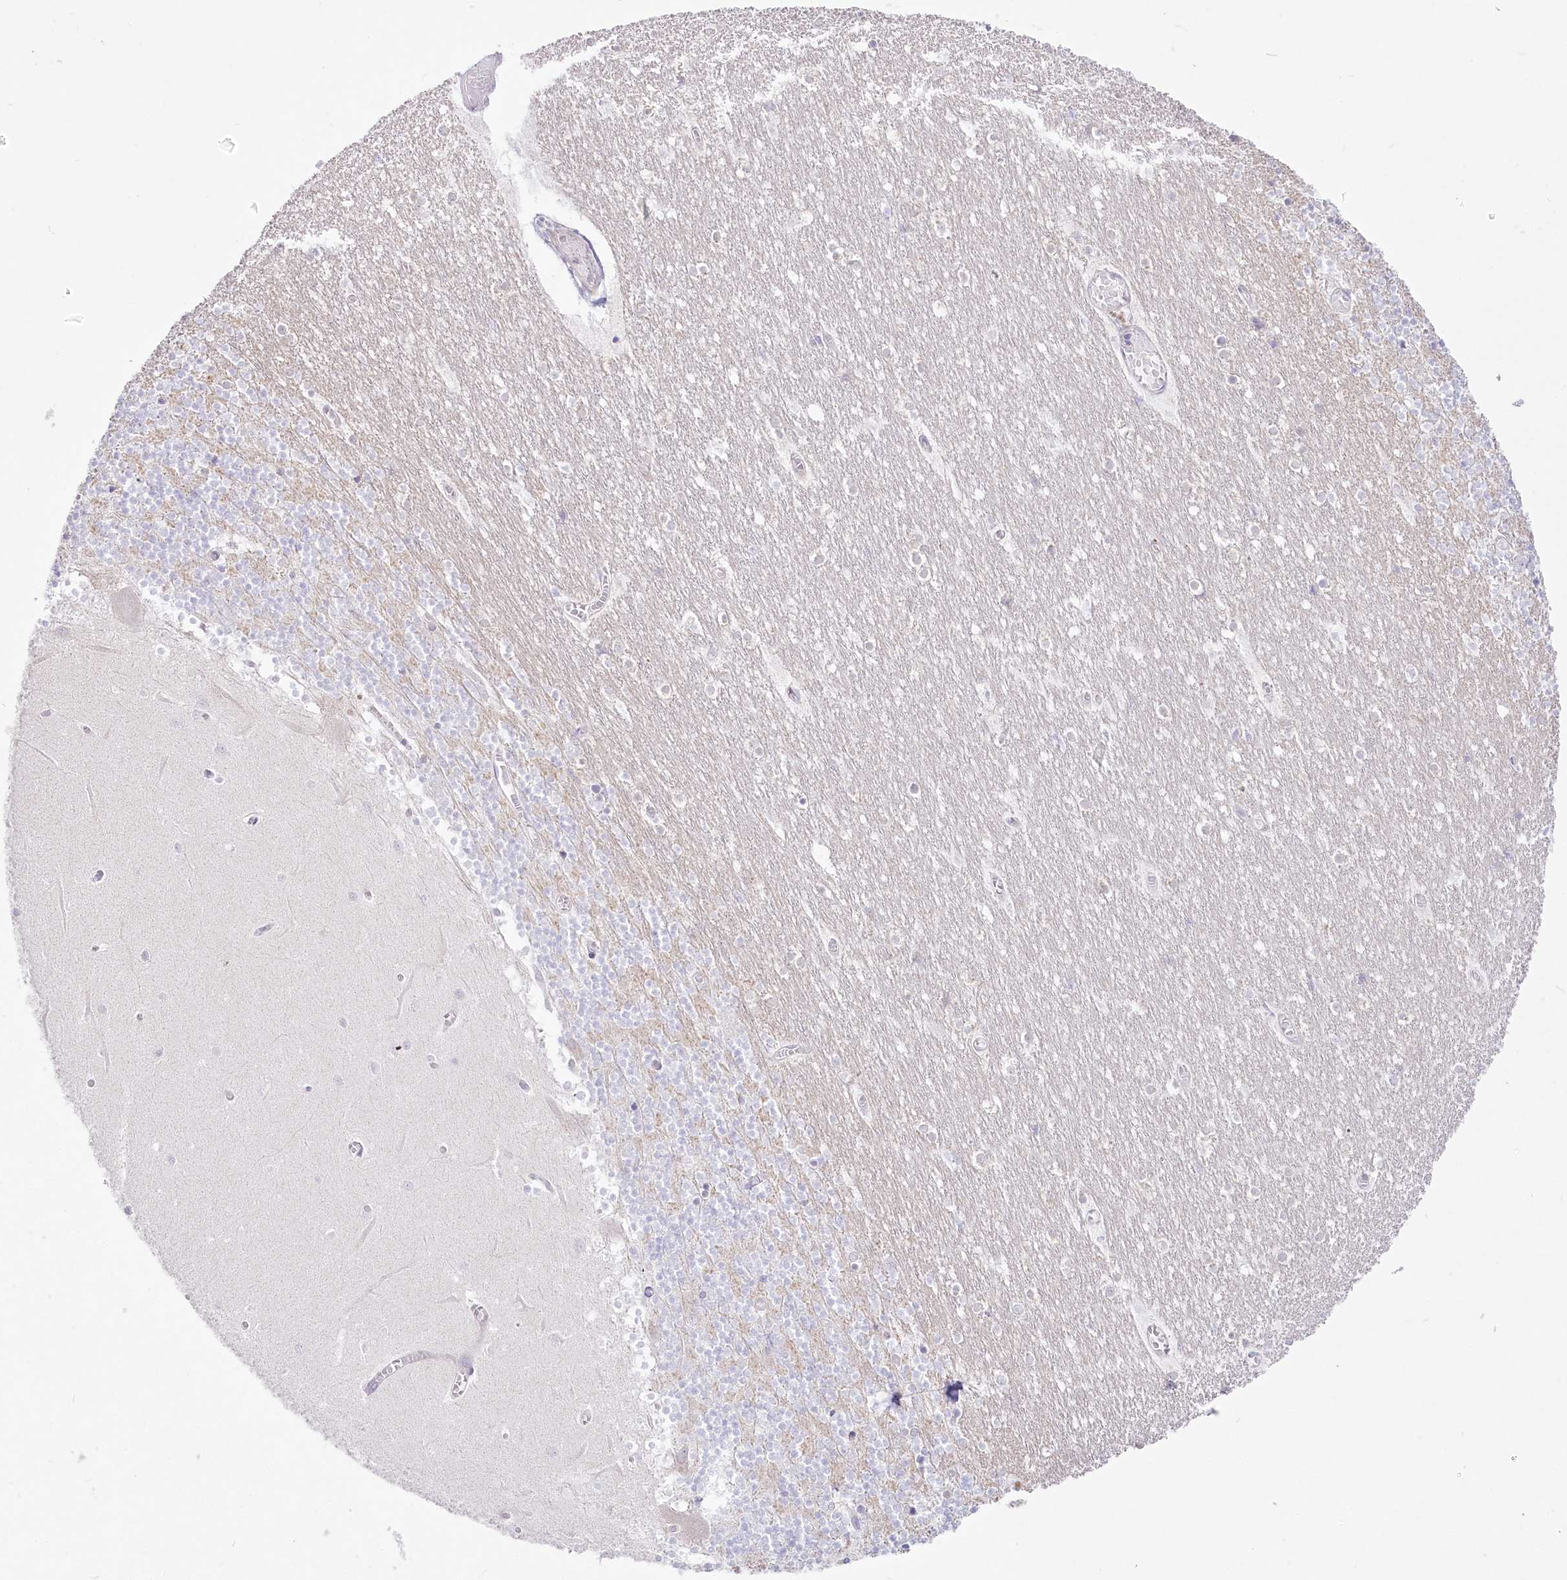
{"staining": {"intensity": "moderate", "quantity": "25%-75%", "location": "cytoplasmic/membranous"}, "tissue": "cerebellum", "cell_type": "Cells in granular layer", "image_type": "normal", "snomed": [{"axis": "morphology", "description": "Normal tissue, NOS"}, {"axis": "topography", "description": "Cerebellum"}], "caption": "IHC (DAB) staining of normal human cerebellum reveals moderate cytoplasmic/membranous protein expression in about 25%-75% of cells in granular layer.", "gene": "ZNF843", "patient": {"sex": "female", "age": 28}}